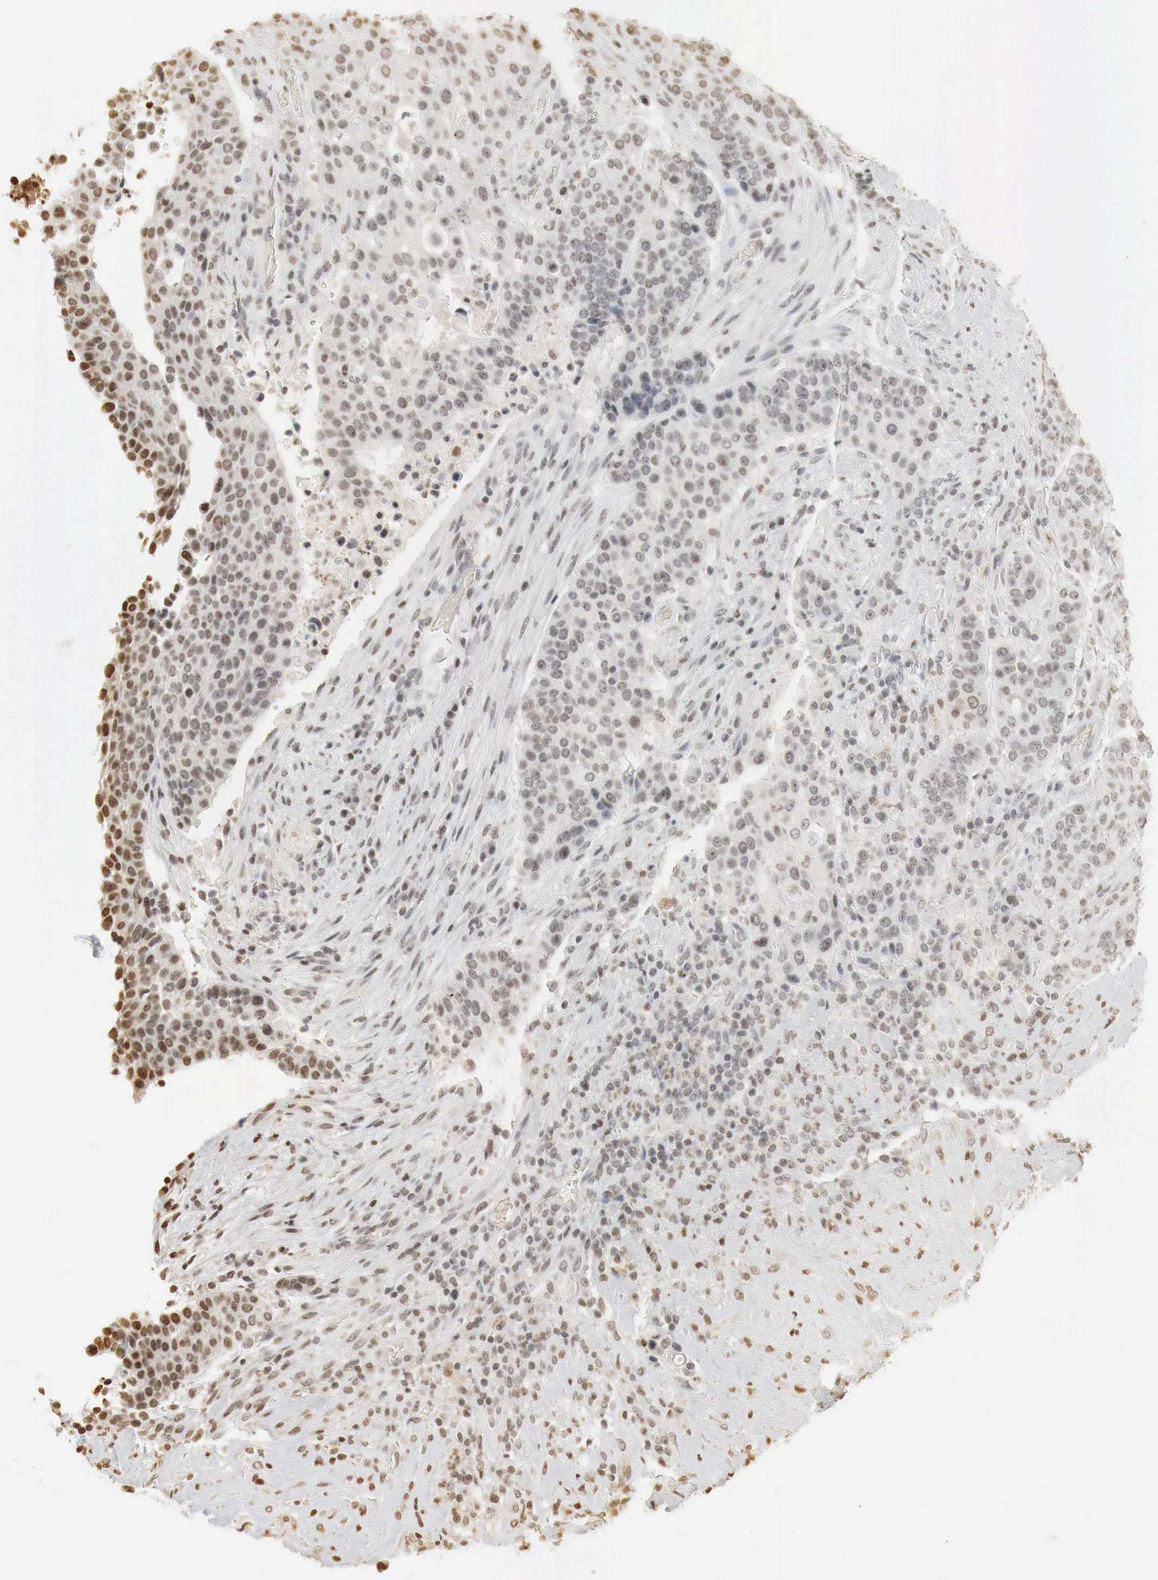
{"staining": {"intensity": "weak", "quantity": "25%-75%", "location": "cytoplasmic/membranous,nuclear"}, "tissue": "urothelial cancer", "cell_type": "Tumor cells", "image_type": "cancer", "snomed": [{"axis": "morphology", "description": "Urothelial carcinoma, High grade"}, {"axis": "topography", "description": "Urinary bladder"}], "caption": "Protein expression analysis of urothelial cancer reveals weak cytoplasmic/membranous and nuclear expression in approximately 25%-75% of tumor cells.", "gene": "ERBB4", "patient": {"sex": "male", "age": 74}}